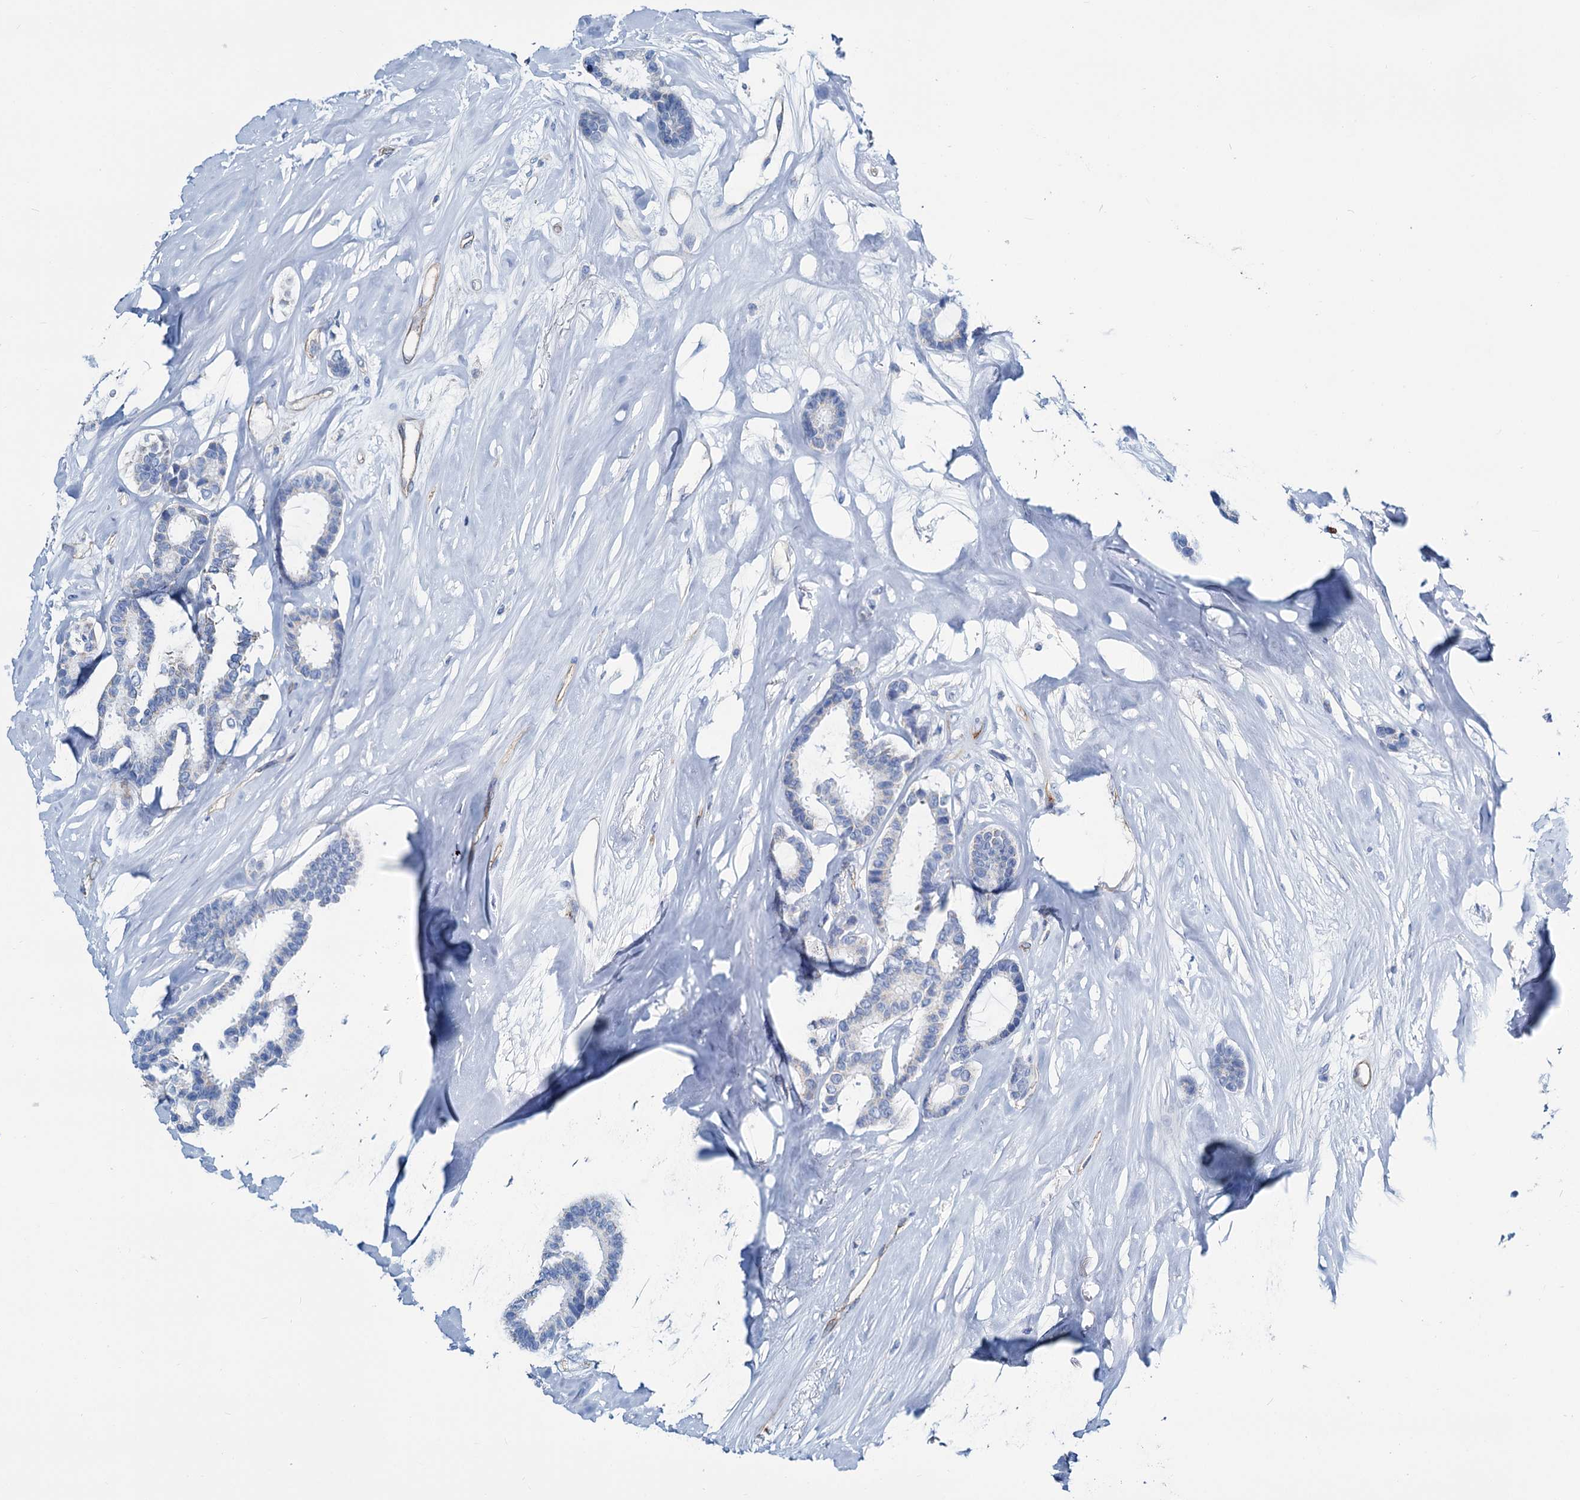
{"staining": {"intensity": "negative", "quantity": "none", "location": "none"}, "tissue": "breast cancer", "cell_type": "Tumor cells", "image_type": "cancer", "snomed": [{"axis": "morphology", "description": "Duct carcinoma"}, {"axis": "topography", "description": "Breast"}], "caption": "Tumor cells are negative for protein expression in human breast infiltrating ductal carcinoma.", "gene": "SLC1A3", "patient": {"sex": "female", "age": 87}}